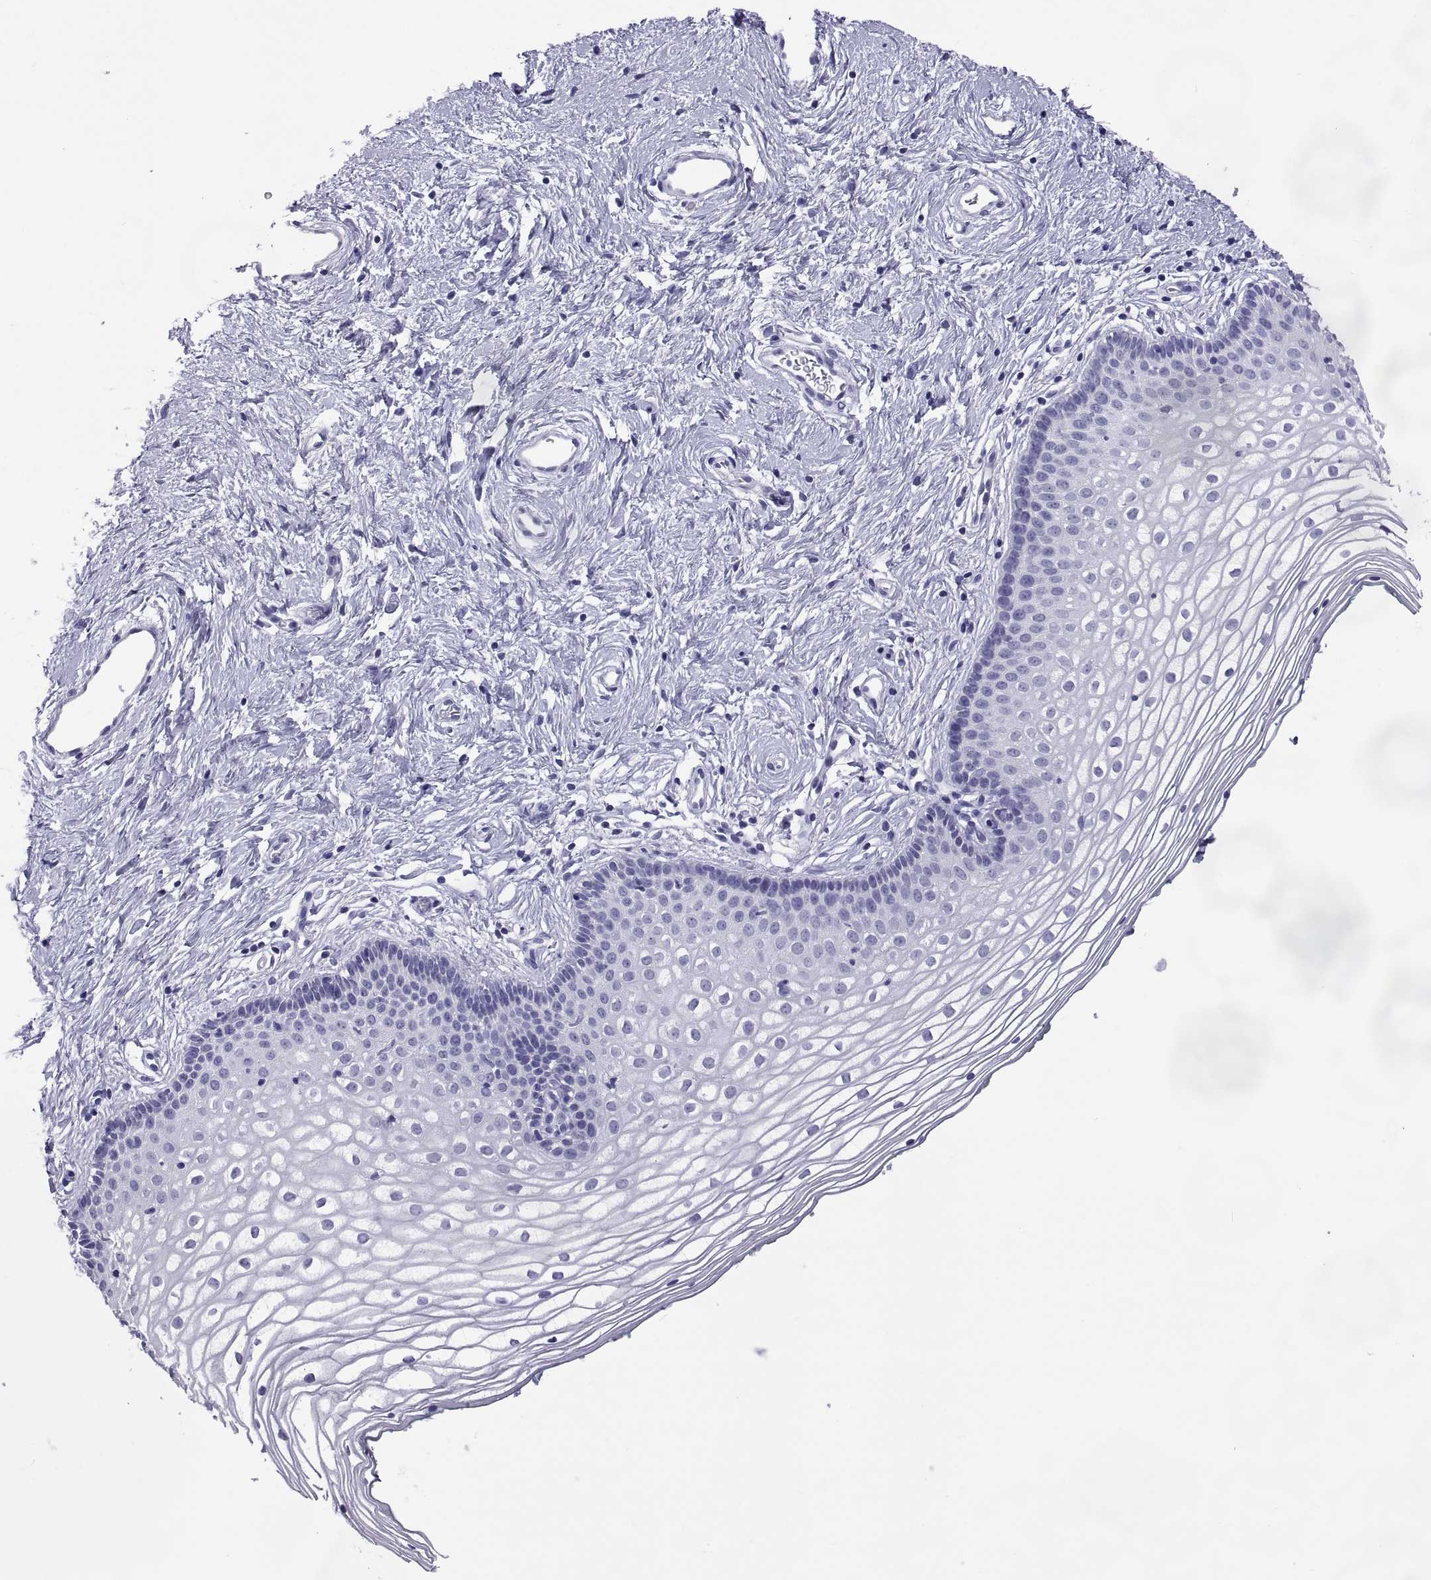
{"staining": {"intensity": "negative", "quantity": "none", "location": "none"}, "tissue": "vagina", "cell_type": "Squamous epithelial cells", "image_type": "normal", "snomed": [{"axis": "morphology", "description": "Normal tissue, NOS"}, {"axis": "topography", "description": "Vagina"}], "caption": "Immunohistochemical staining of unremarkable human vagina exhibits no significant positivity in squamous epithelial cells. (DAB (3,3'-diaminobenzidine) immunohistochemistry, high magnification).", "gene": "BSPH1", "patient": {"sex": "female", "age": 36}}